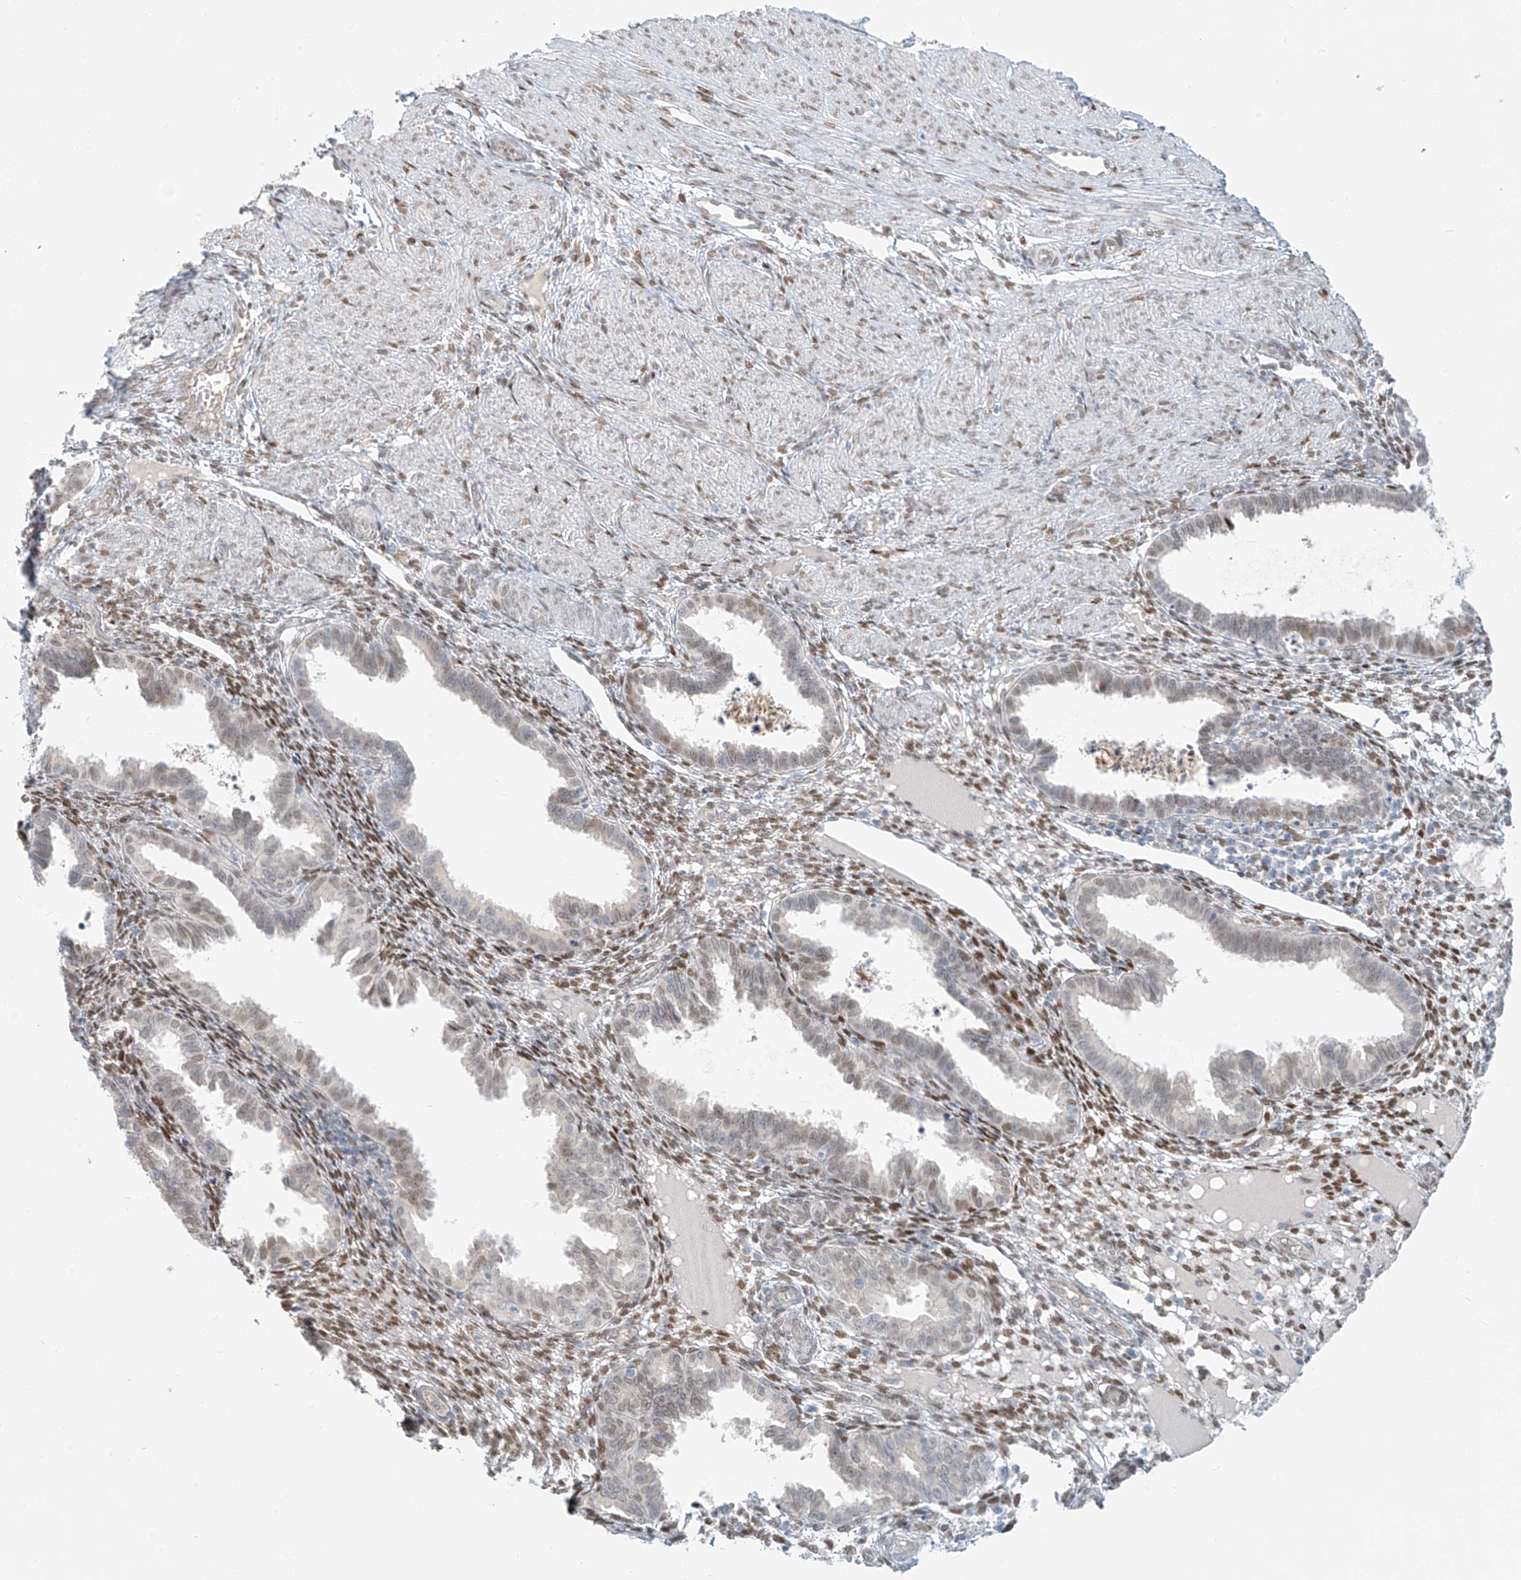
{"staining": {"intensity": "moderate", "quantity": ">75%", "location": "nuclear"}, "tissue": "endometrium", "cell_type": "Cells in endometrial stroma", "image_type": "normal", "snomed": [{"axis": "morphology", "description": "Normal tissue, NOS"}, {"axis": "topography", "description": "Endometrium"}], "caption": "The micrograph reveals immunohistochemical staining of normal endometrium. There is moderate nuclear expression is appreciated in approximately >75% of cells in endometrial stroma.", "gene": "ZNF774", "patient": {"sex": "female", "age": 33}}